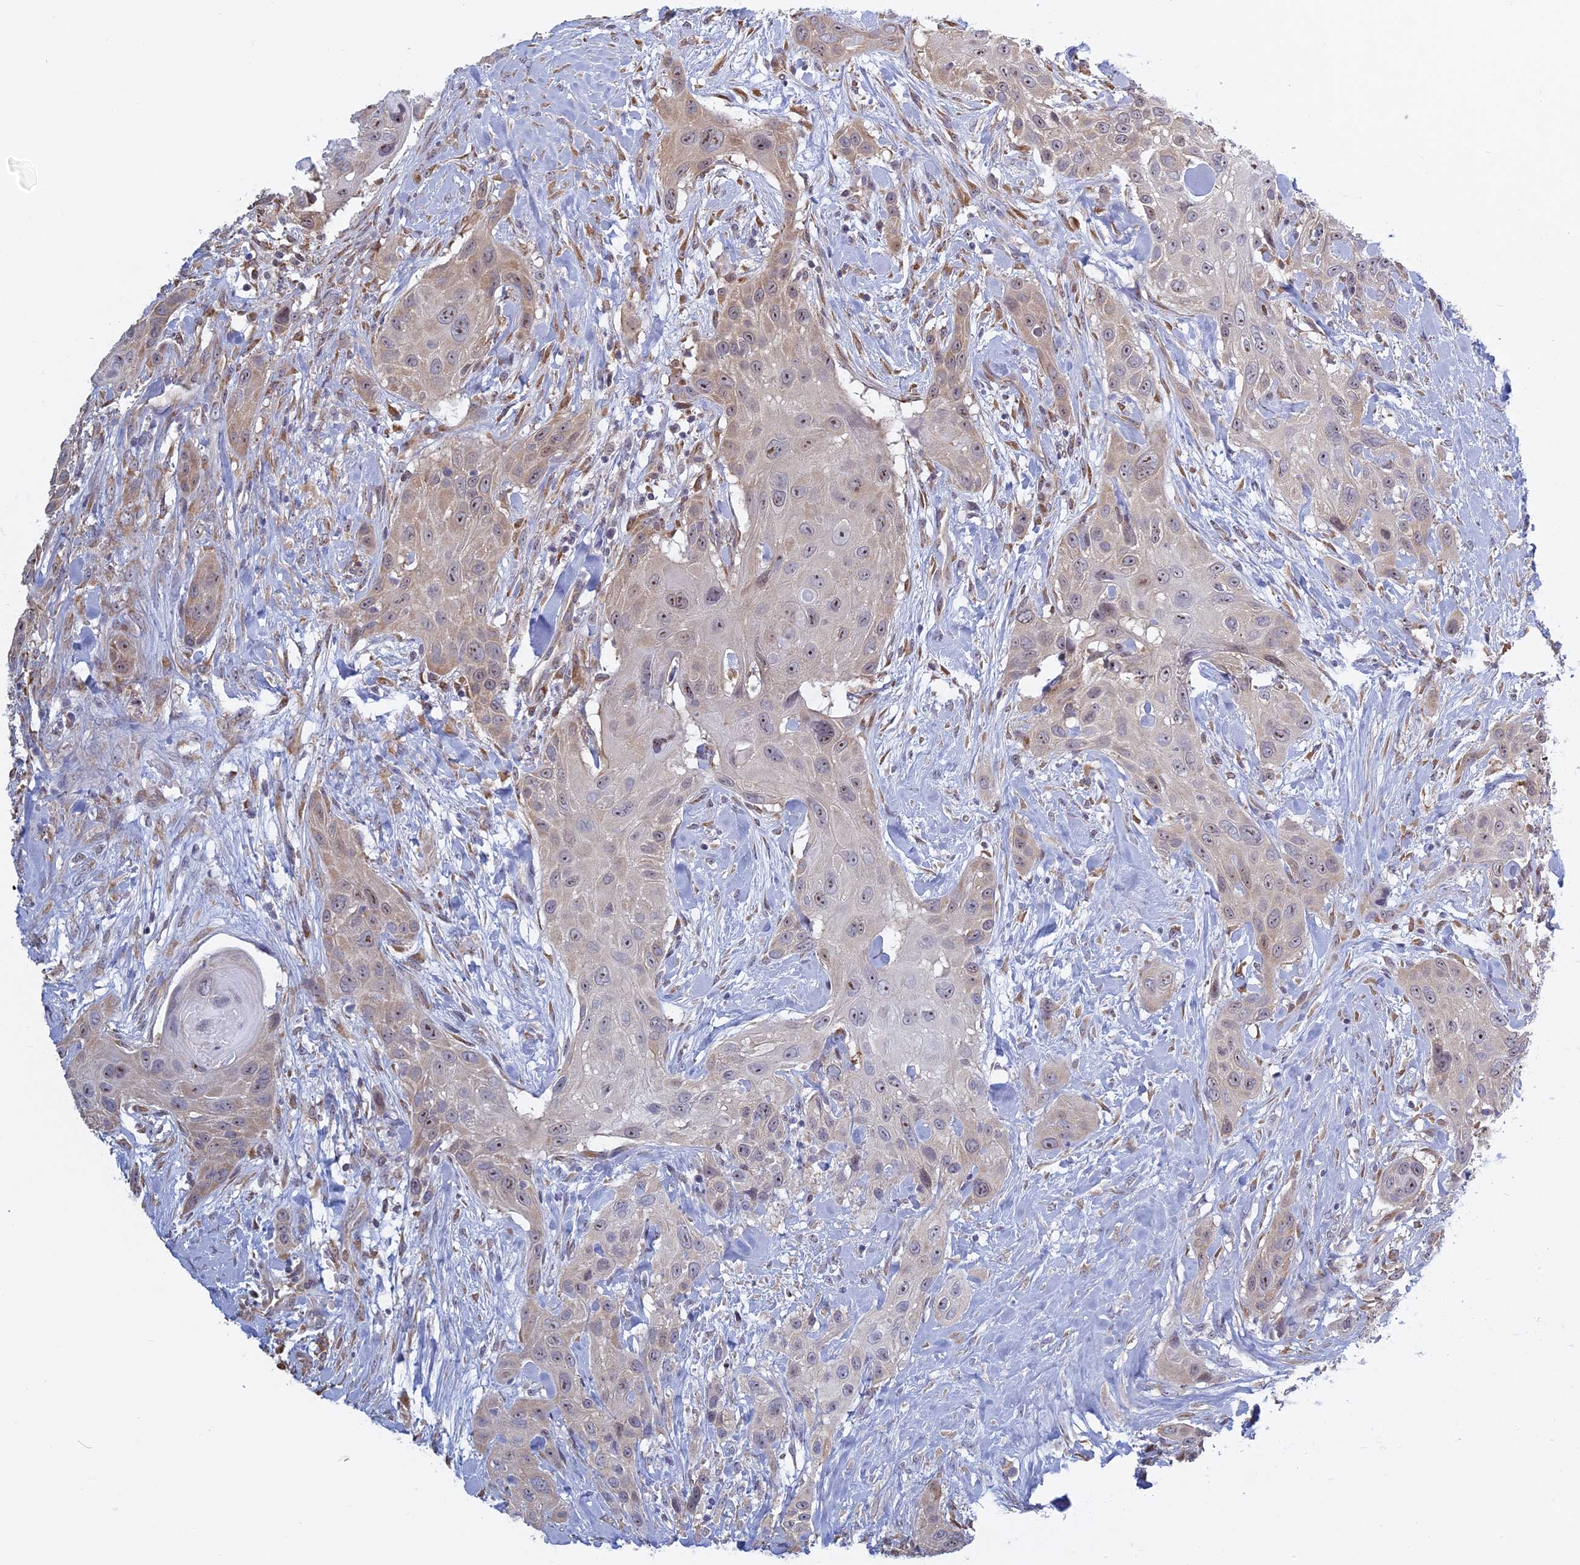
{"staining": {"intensity": "weak", "quantity": "<25%", "location": "cytoplasmic/membranous,nuclear"}, "tissue": "head and neck cancer", "cell_type": "Tumor cells", "image_type": "cancer", "snomed": [{"axis": "morphology", "description": "Squamous cell carcinoma, NOS"}, {"axis": "topography", "description": "Head-Neck"}], "caption": "Immunohistochemical staining of head and neck cancer (squamous cell carcinoma) displays no significant expression in tumor cells.", "gene": "RPS19BP1", "patient": {"sex": "male", "age": 81}}